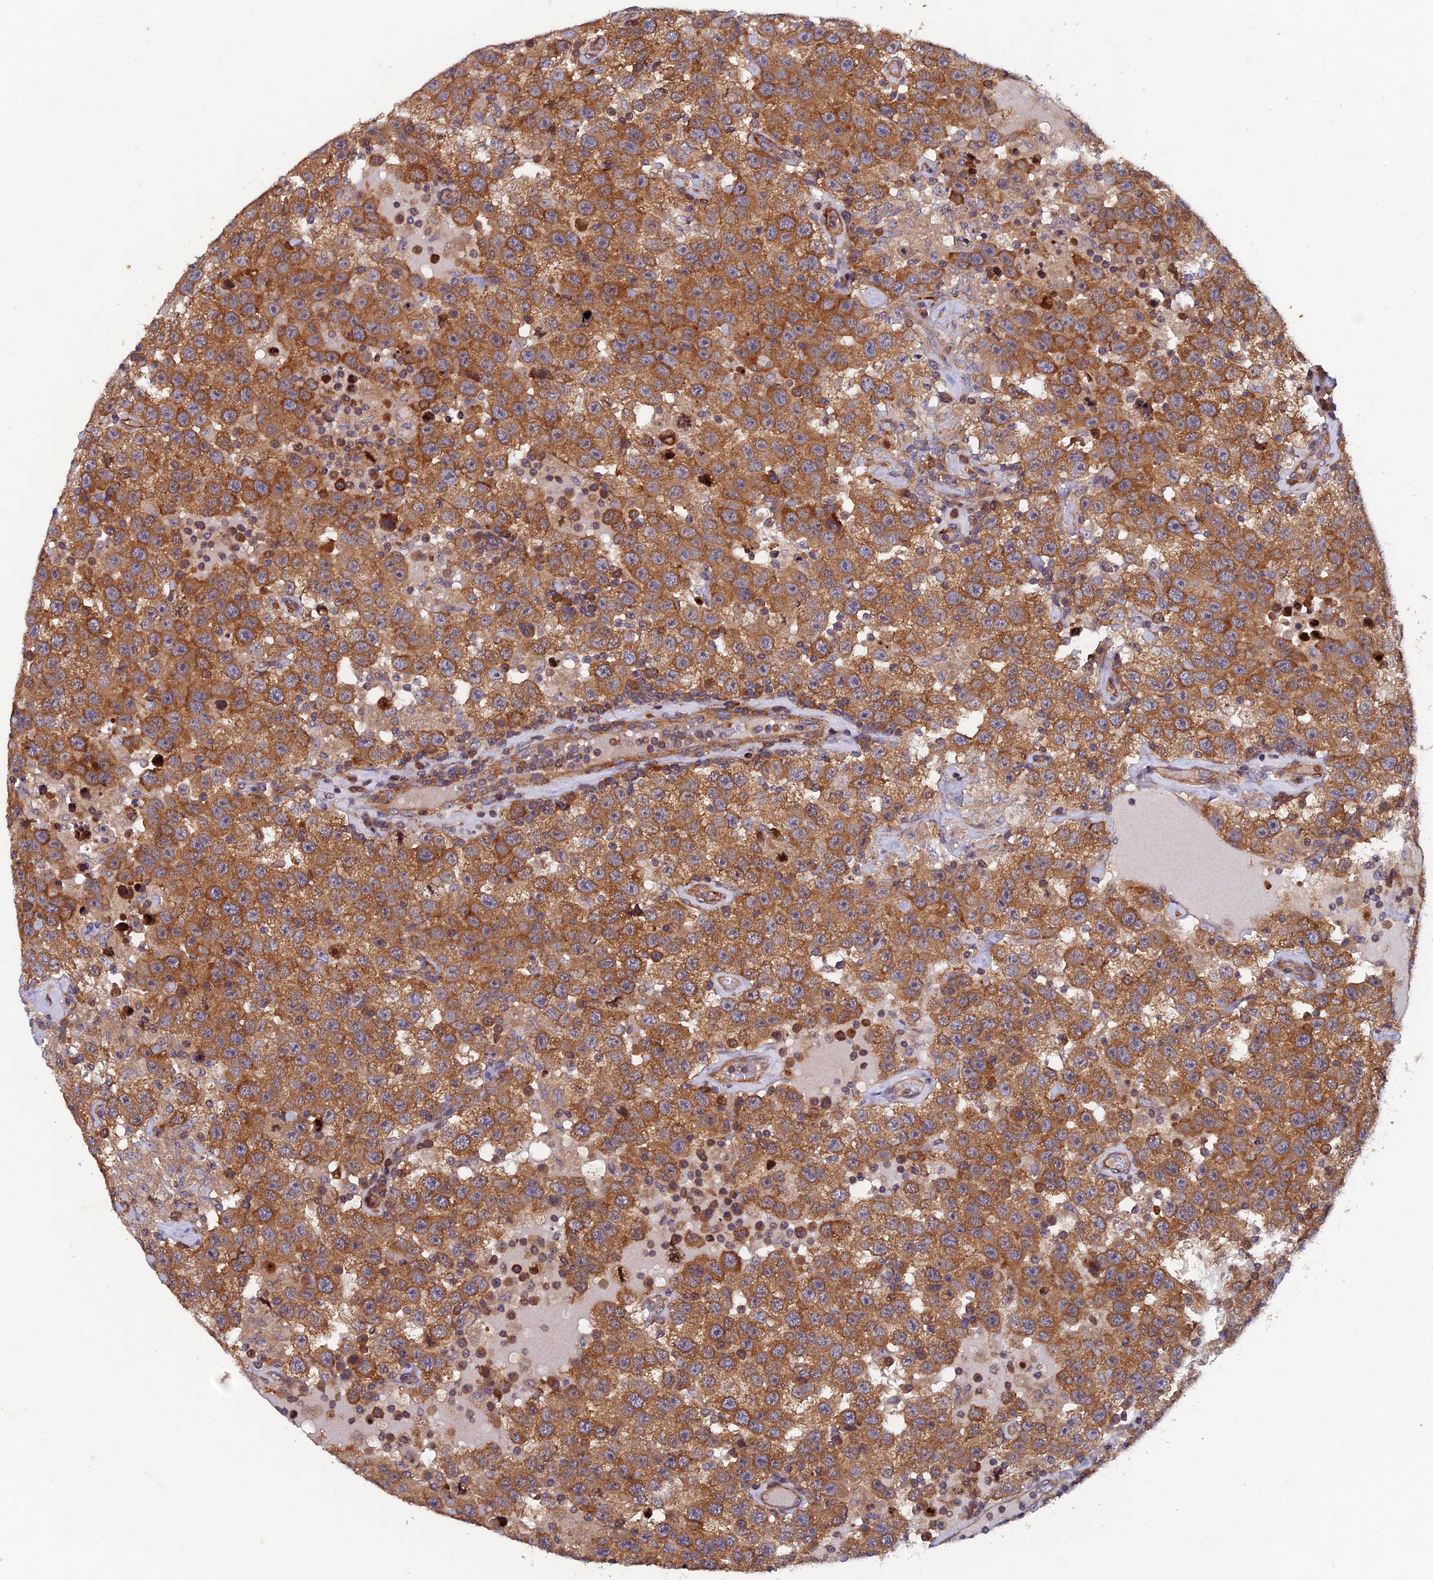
{"staining": {"intensity": "strong", "quantity": ">75%", "location": "cytoplasmic/membranous"}, "tissue": "testis cancer", "cell_type": "Tumor cells", "image_type": "cancer", "snomed": [{"axis": "morphology", "description": "Seminoma, NOS"}, {"axis": "topography", "description": "Testis"}], "caption": "Human testis seminoma stained with a brown dye reveals strong cytoplasmic/membranous positive positivity in approximately >75% of tumor cells.", "gene": "NCAPG", "patient": {"sex": "male", "age": 41}}